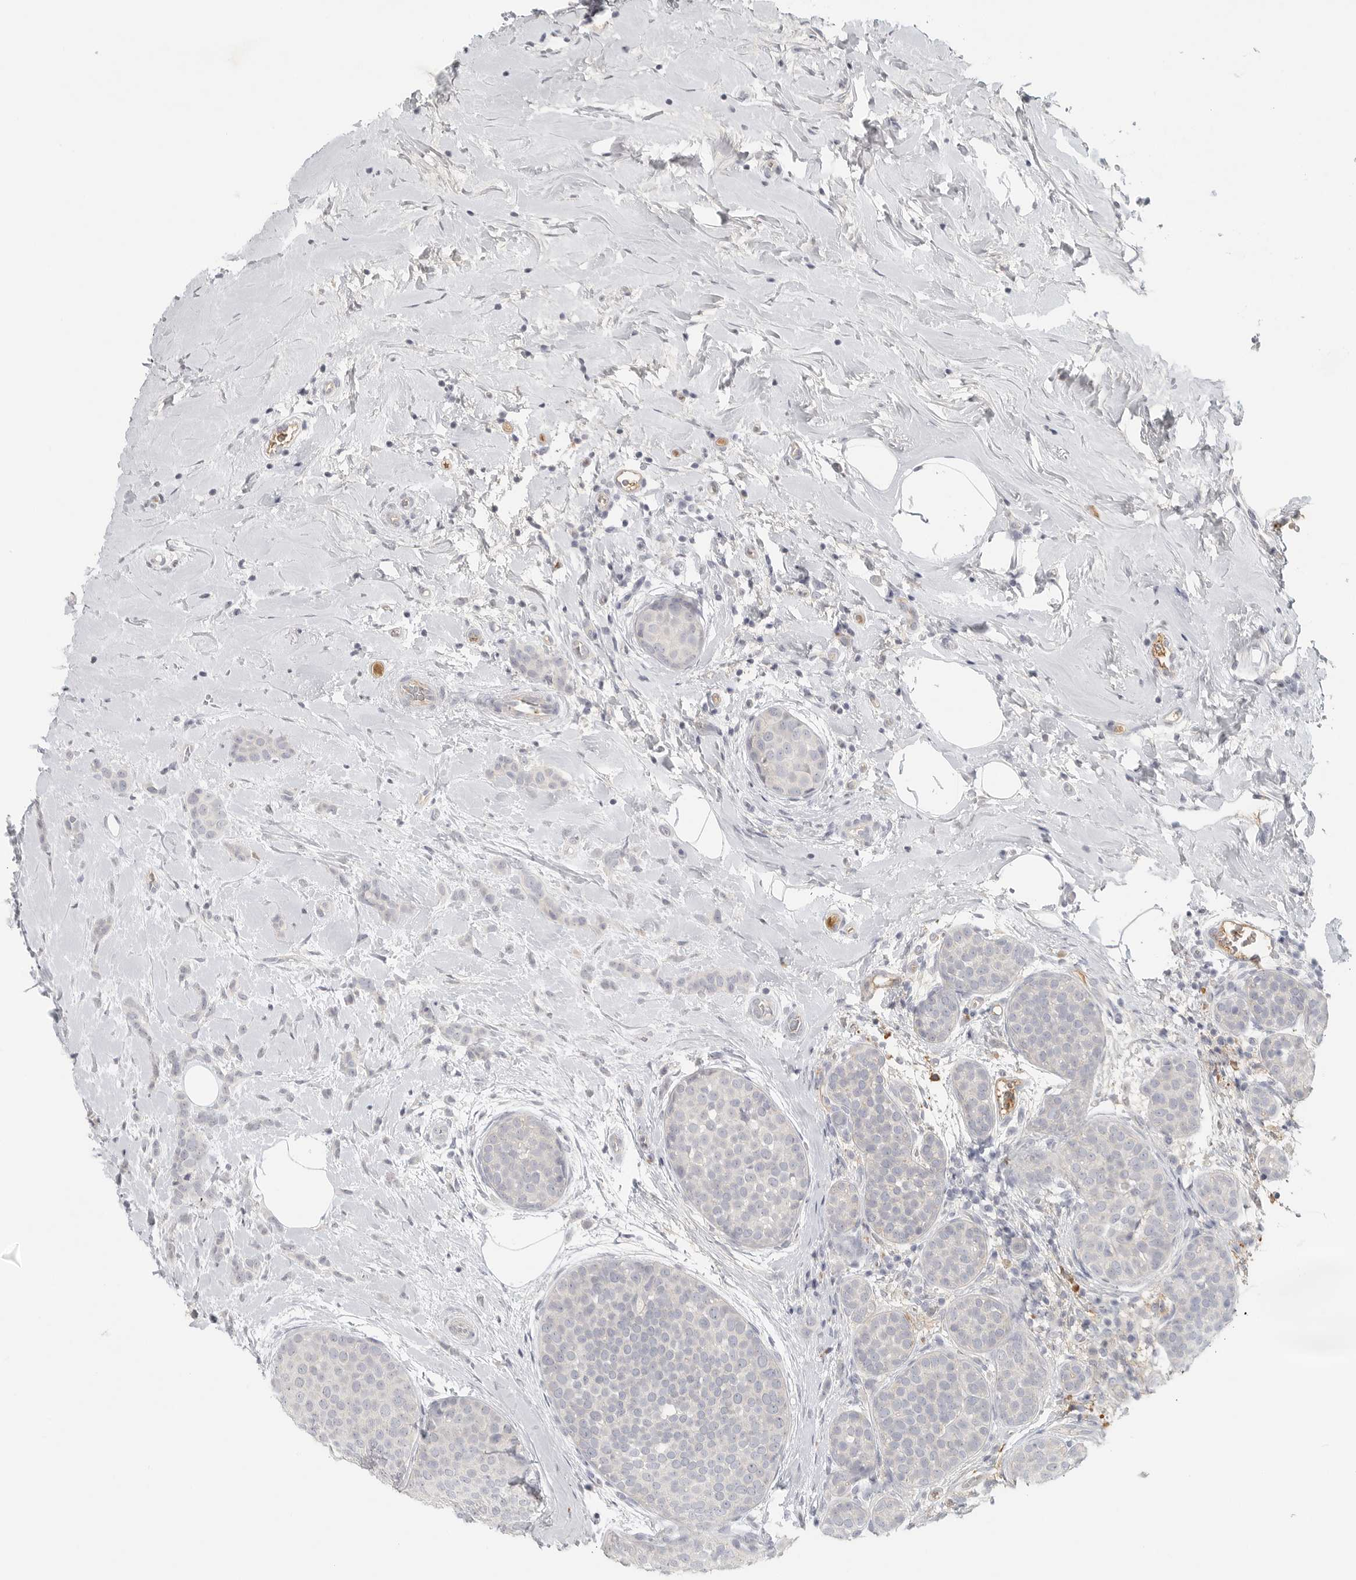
{"staining": {"intensity": "negative", "quantity": "none", "location": "none"}, "tissue": "breast cancer", "cell_type": "Tumor cells", "image_type": "cancer", "snomed": [{"axis": "morphology", "description": "Lobular carcinoma, in situ"}, {"axis": "morphology", "description": "Lobular carcinoma"}, {"axis": "topography", "description": "Breast"}], "caption": "Immunohistochemistry photomicrograph of breast cancer stained for a protein (brown), which demonstrates no expression in tumor cells.", "gene": "SLC25A36", "patient": {"sex": "female", "age": 41}}